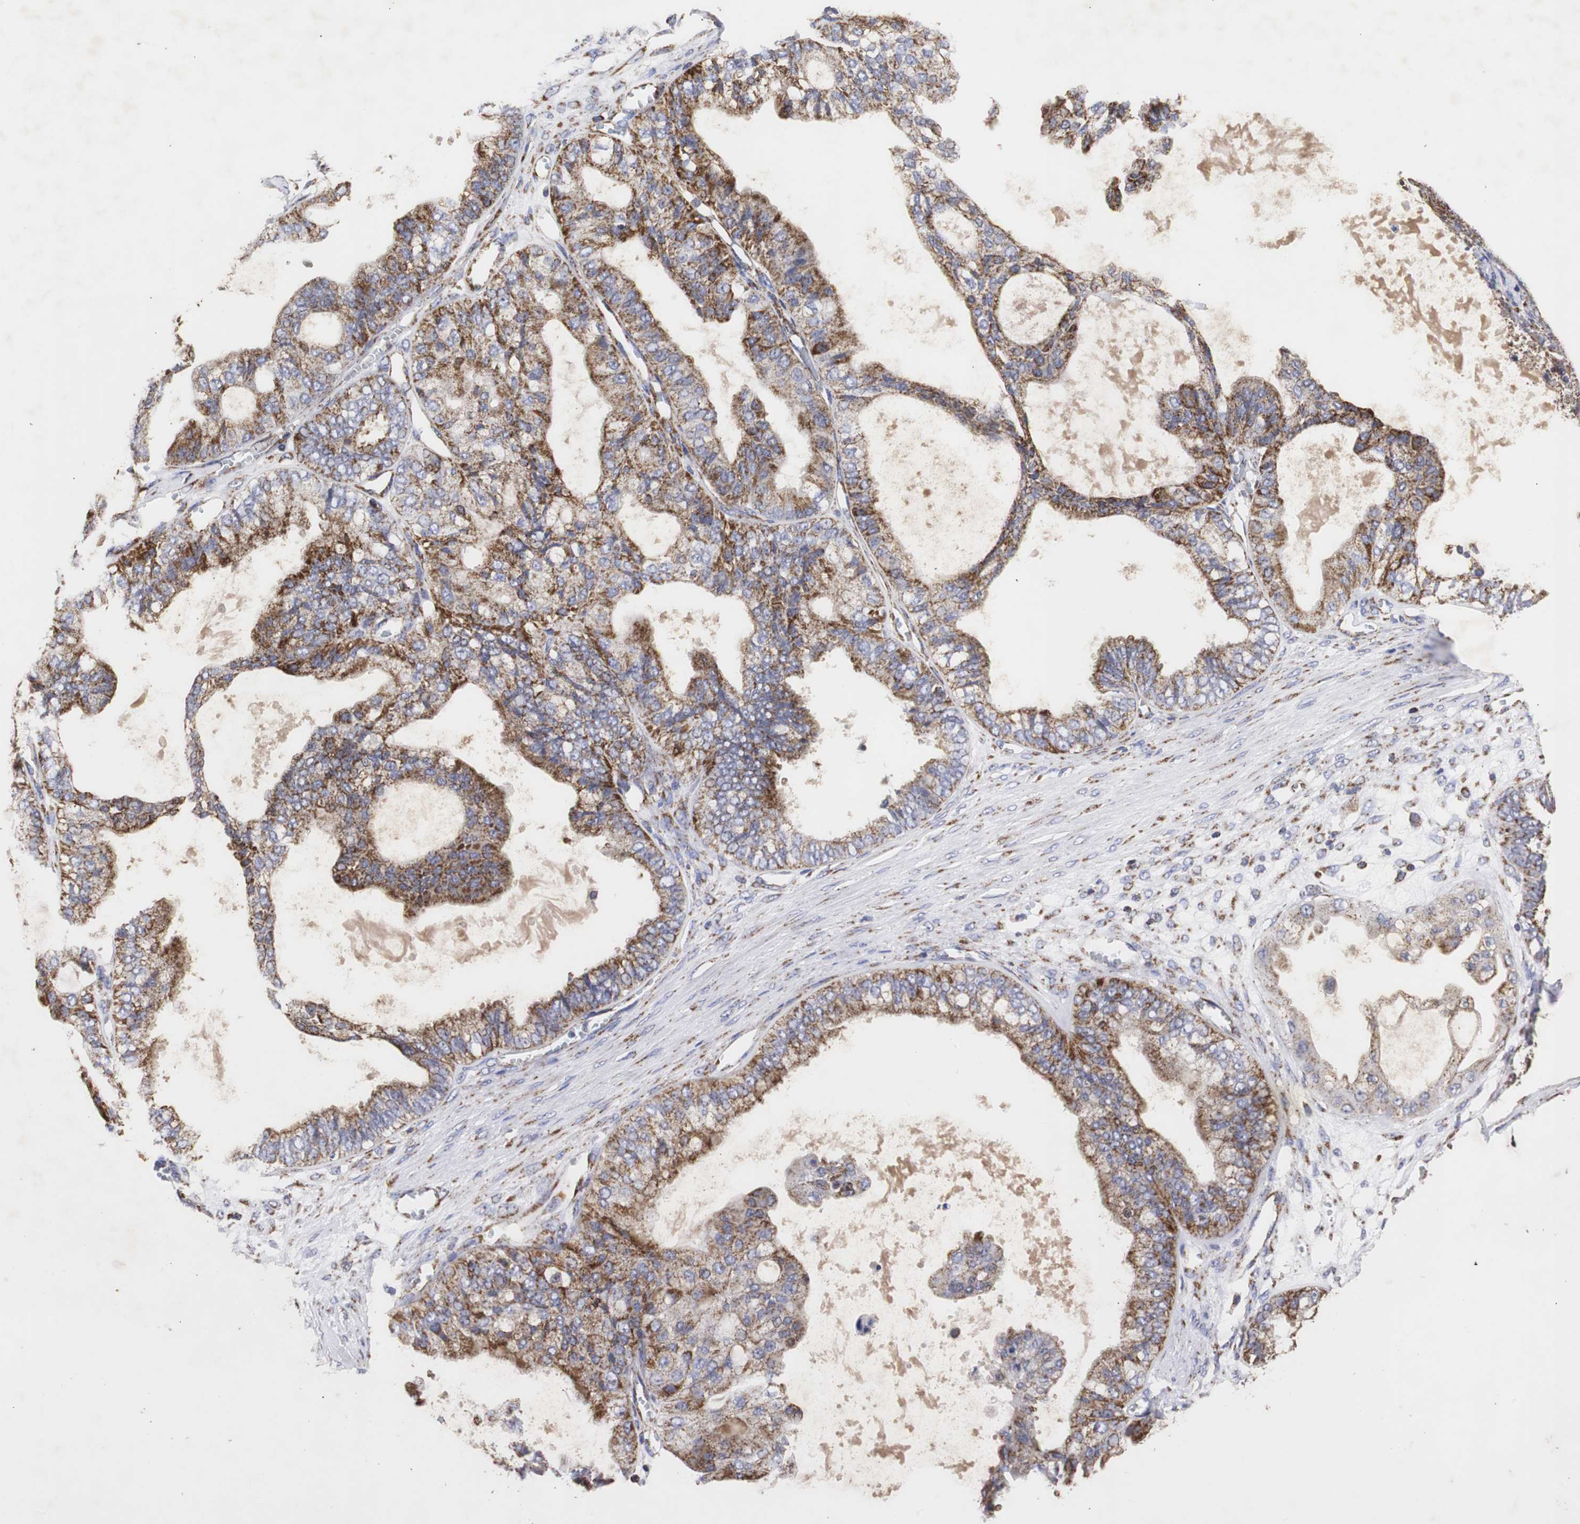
{"staining": {"intensity": "moderate", "quantity": "25%-75%", "location": "cytoplasmic/membranous"}, "tissue": "ovarian cancer", "cell_type": "Tumor cells", "image_type": "cancer", "snomed": [{"axis": "morphology", "description": "Carcinoma, NOS"}, {"axis": "morphology", "description": "Carcinoma, endometroid"}, {"axis": "topography", "description": "Ovary"}], "caption": "Tumor cells reveal medium levels of moderate cytoplasmic/membranous staining in approximately 25%-75% of cells in human carcinoma (ovarian).", "gene": "HSD17B10", "patient": {"sex": "female", "age": 50}}